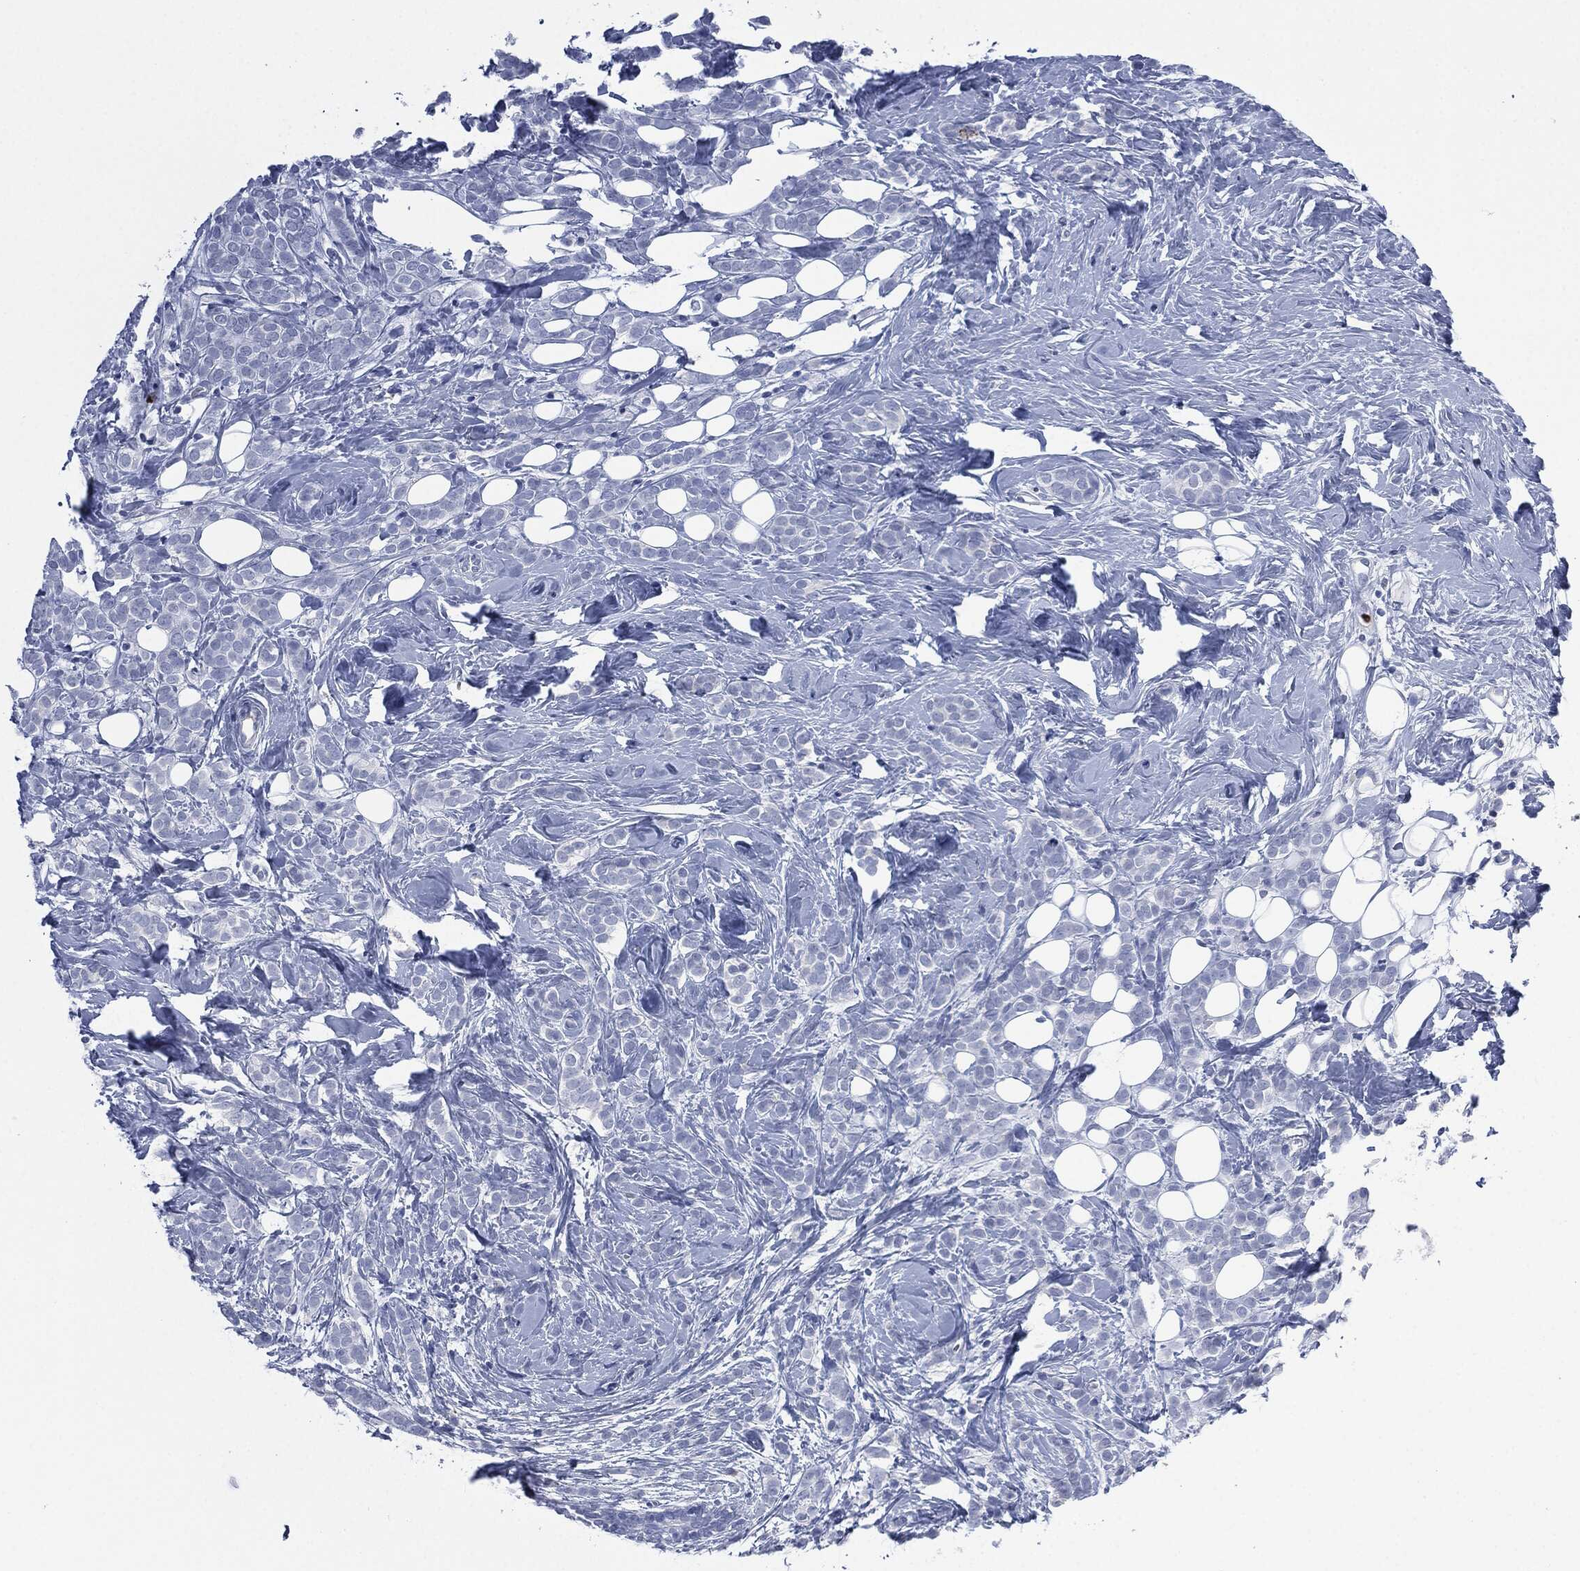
{"staining": {"intensity": "negative", "quantity": "none", "location": "none"}, "tissue": "breast cancer", "cell_type": "Tumor cells", "image_type": "cancer", "snomed": [{"axis": "morphology", "description": "Lobular carcinoma"}, {"axis": "topography", "description": "Breast"}], "caption": "This is an immunohistochemistry image of human breast lobular carcinoma. There is no expression in tumor cells.", "gene": "CEACAM8", "patient": {"sex": "female", "age": 49}}